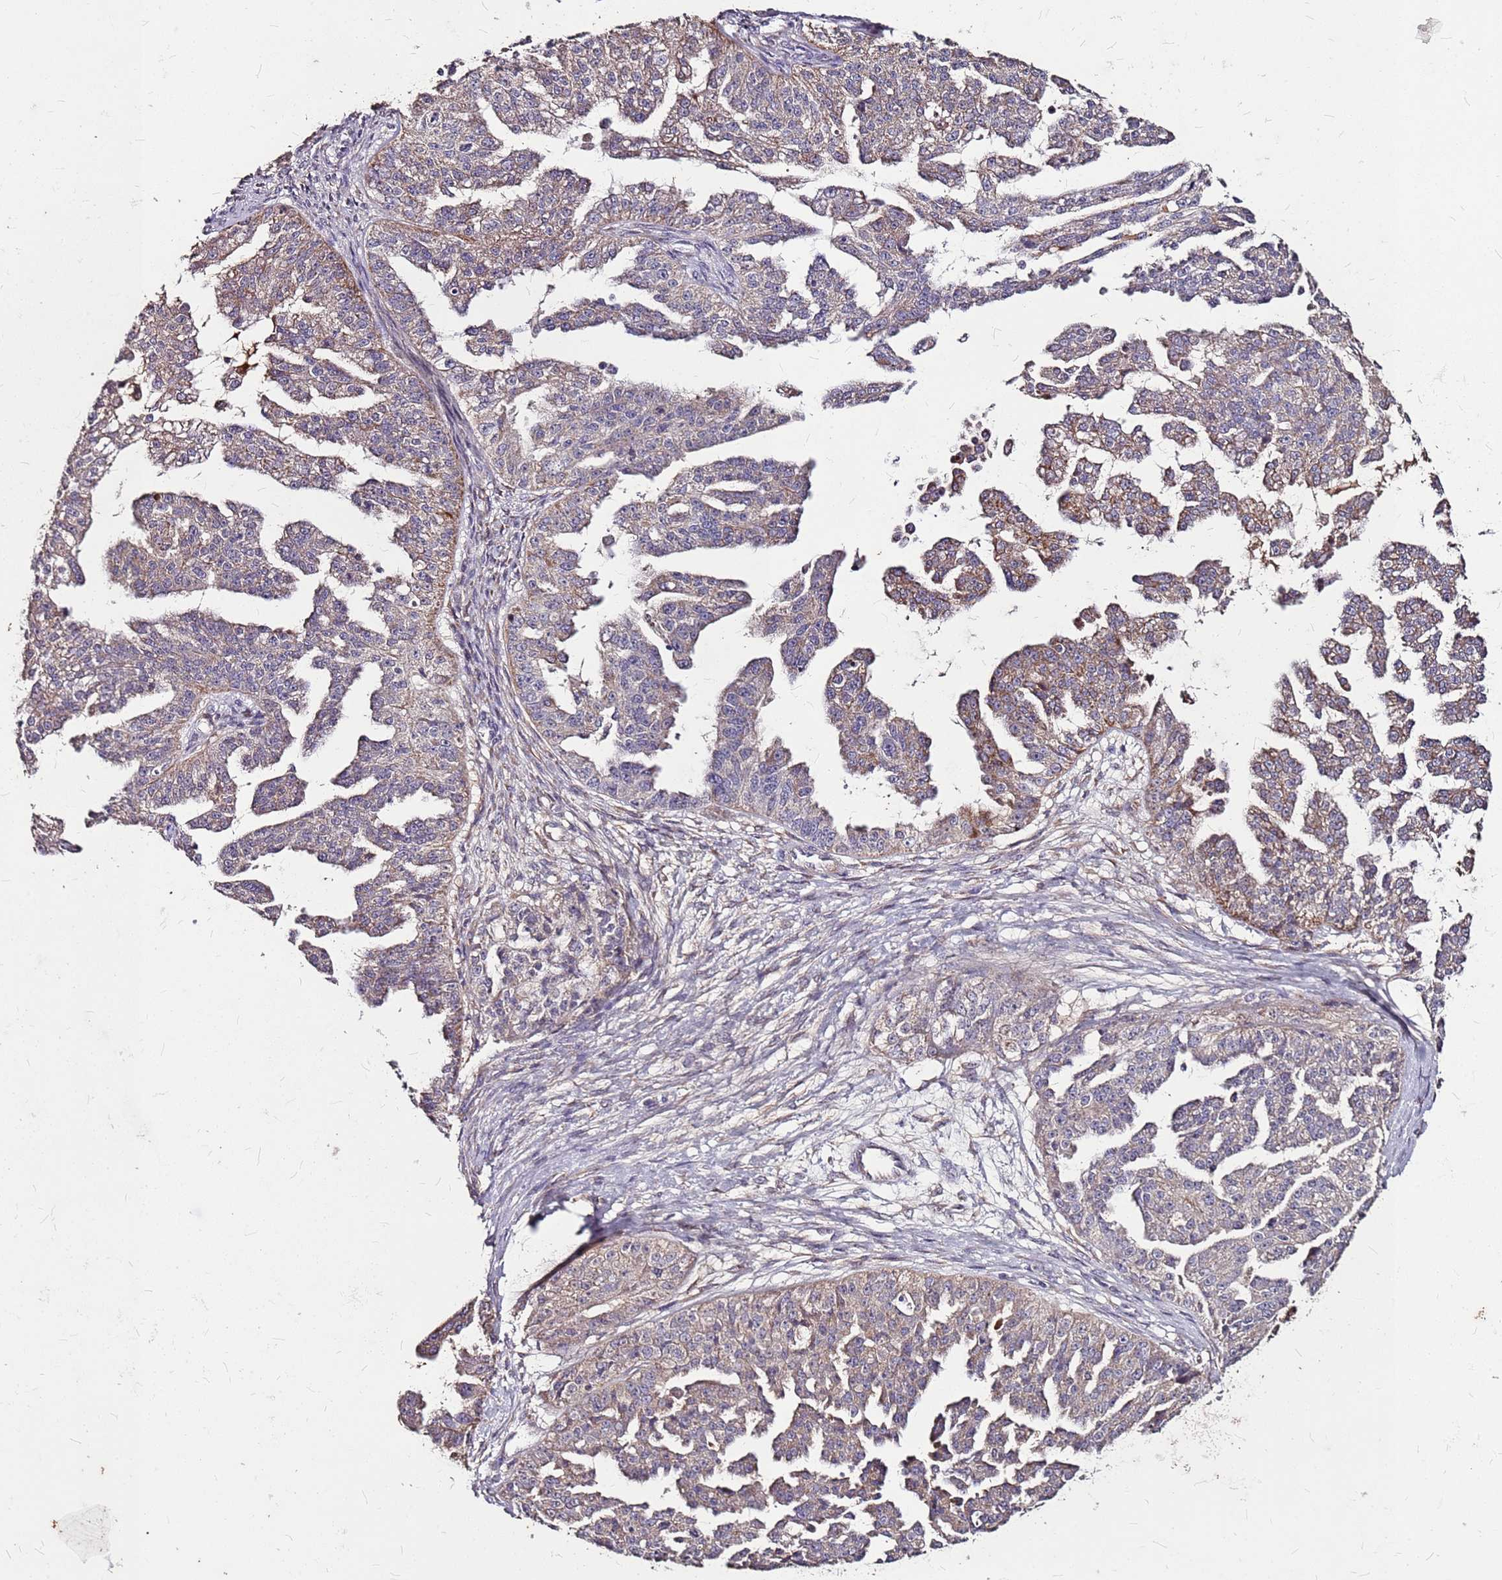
{"staining": {"intensity": "moderate", "quantity": "25%-75%", "location": "cytoplasmic/membranous"}, "tissue": "ovarian cancer", "cell_type": "Tumor cells", "image_type": "cancer", "snomed": [{"axis": "morphology", "description": "Cystadenocarcinoma, serous, NOS"}, {"axis": "topography", "description": "Ovary"}], "caption": "Protein staining by immunohistochemistry (IHC) reveals moderate cytoplasmic/membranous staining in about 25%-75% of tumor cells in ovarian cancer.", "gene": "DCDC2C", "patient": {"sex": "female", "age": 58}}